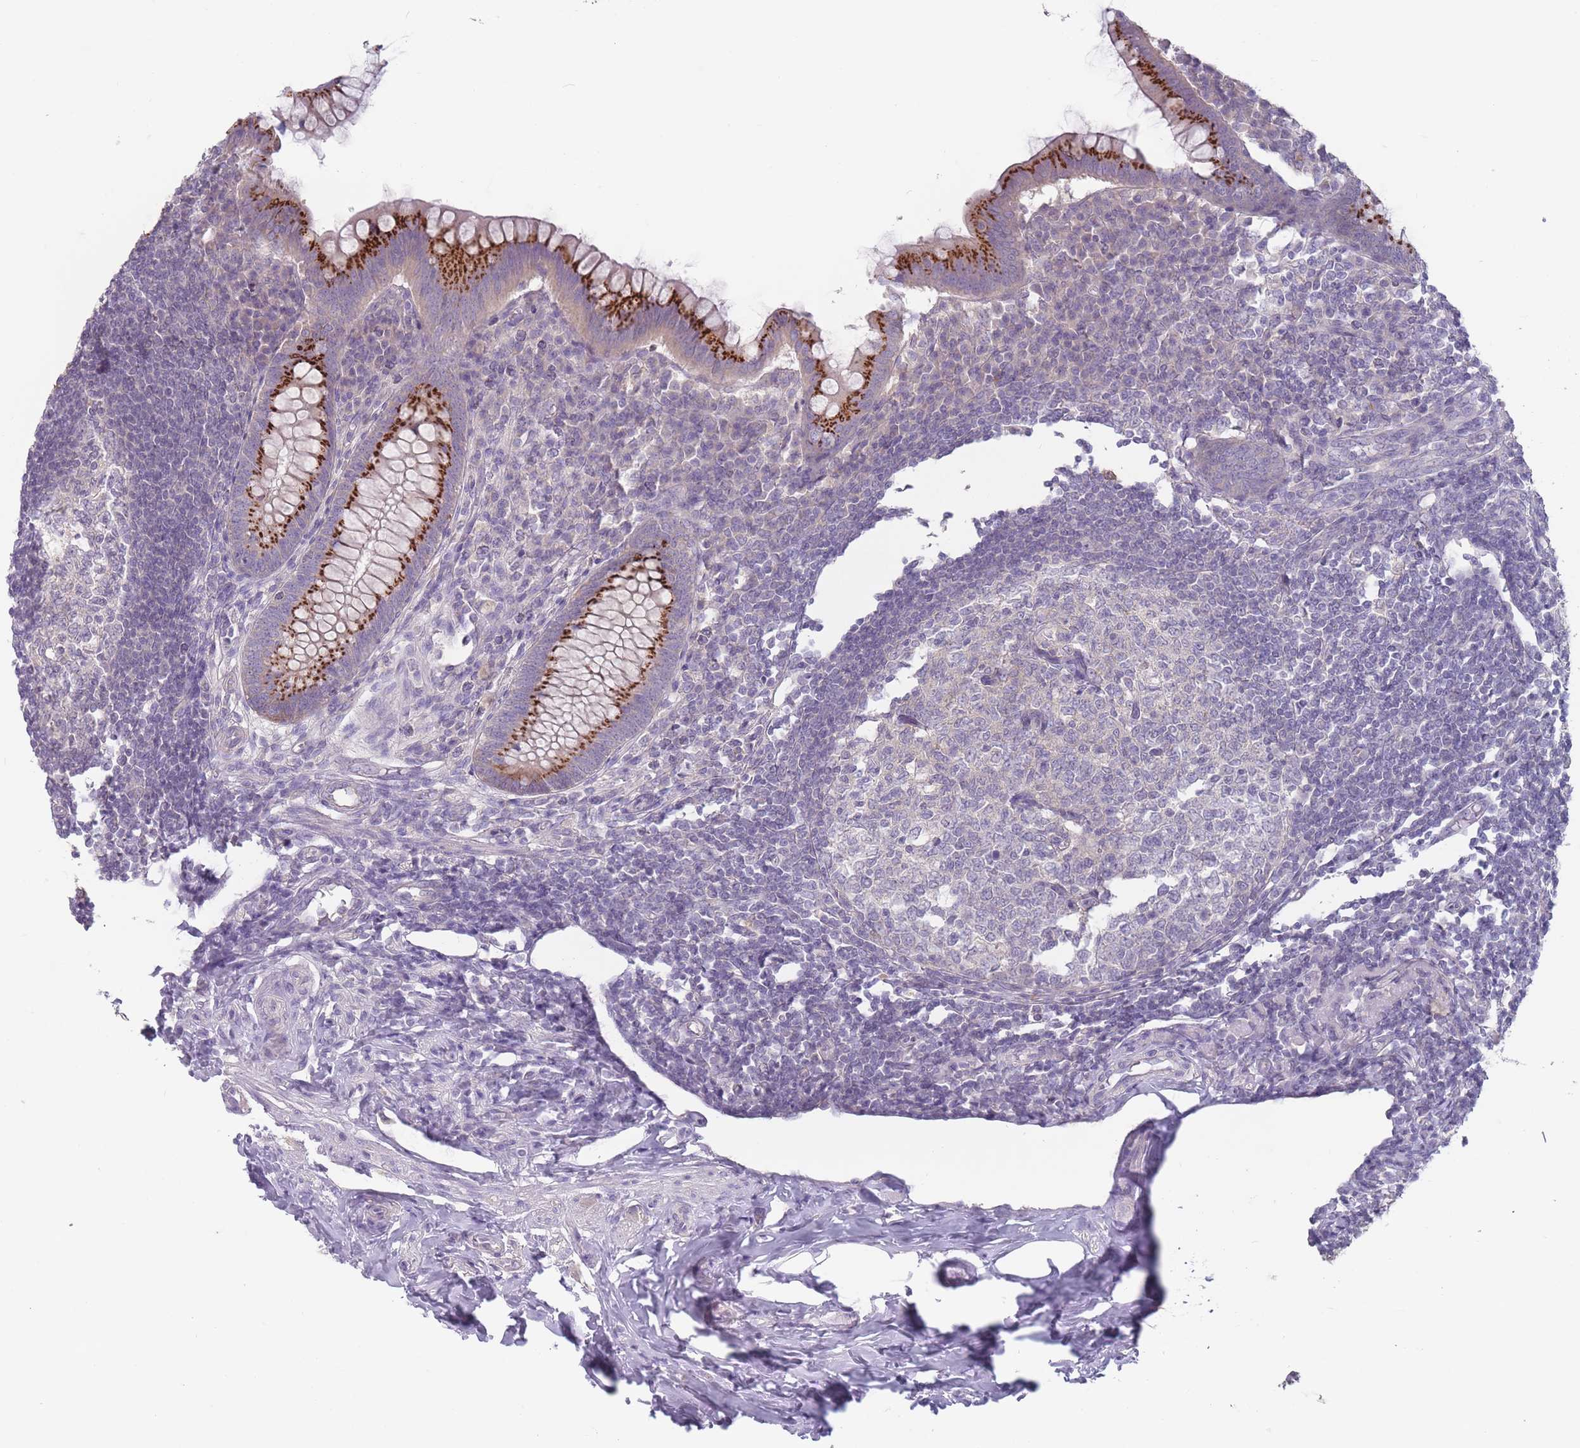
{"staining": {"intensity": "strong", "quantity": "25%-75%", "location": "cytoplasmic/membranous"}, "tissue": "appendix", "cell_type": "Glandular cells", "image_type": "normal", "snomed": [{"axis": "morphology", "description": "Normal tissue, NOS"}, {"axis": "topography", "description": "Appendix"}], "caption": "A brown stain highlights strong cytoplasmic/membranous expression of a protein in glandular cells of unremarkable human appendix. (DAB (3,3'-diaminobenzidine) = brown stain, brightfield microscopy at high magnification).", "gene": "AKAIN1", "patient": {"sex": "female", "age": 33}}